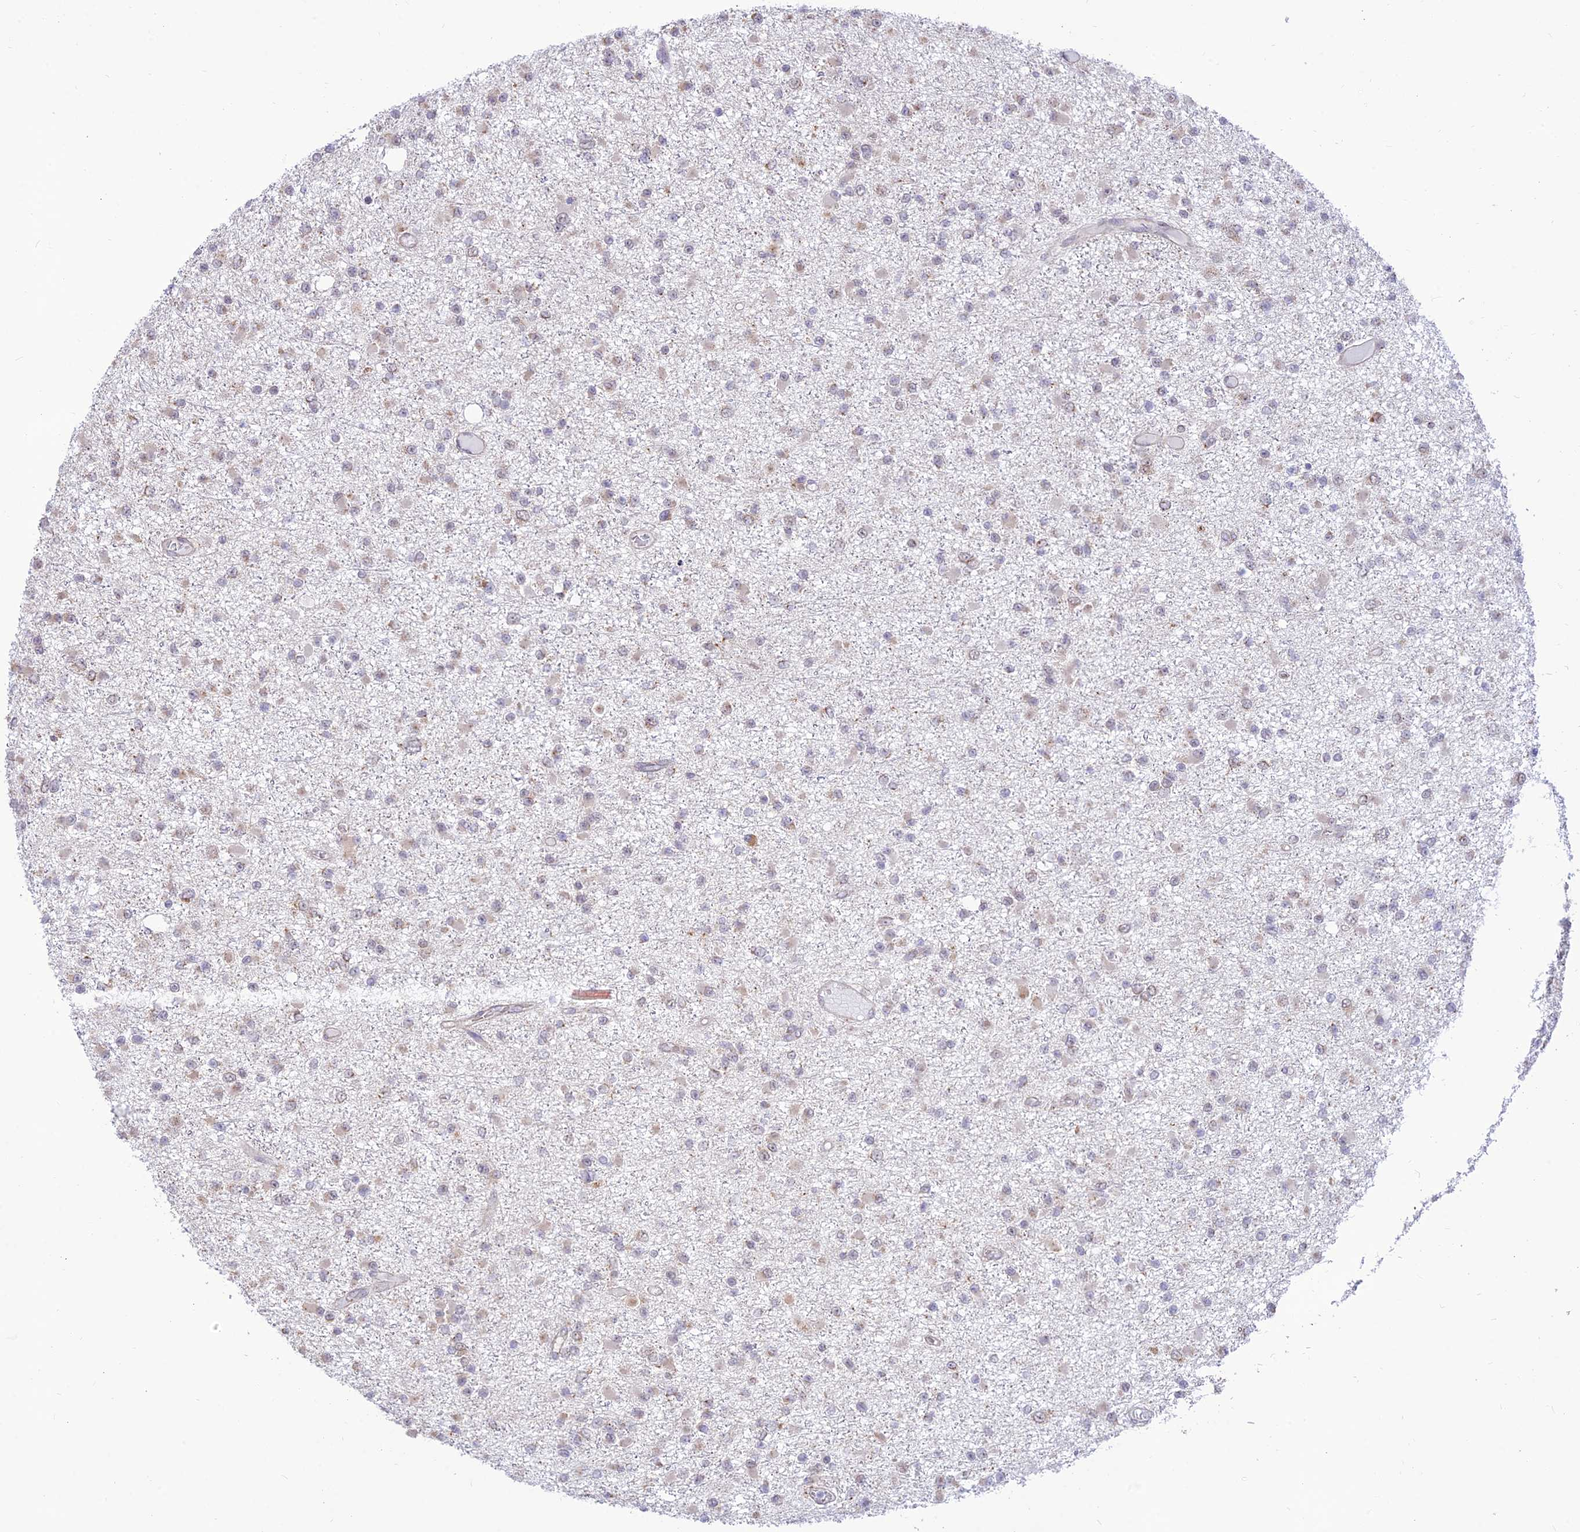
{"staining": {"intensity": "negative", "quantity": "none", "location": "none"}, "tissue": "glioma", "cell_type": "Tumor cells", "image_type": "cancer", "snomed": [{"axis": "morphology", "description": "Glioma, malignant, Low grade"}, {"axis": "topography", "description": "Brain"}], "caption": "An IHC micrograph of malignant low-grade glioma is shown. There is no staining in tumor cells of malignant low-grade glioma.", "gene": "GOLGA3", "patient": {"sex": "female", "age": 22}}